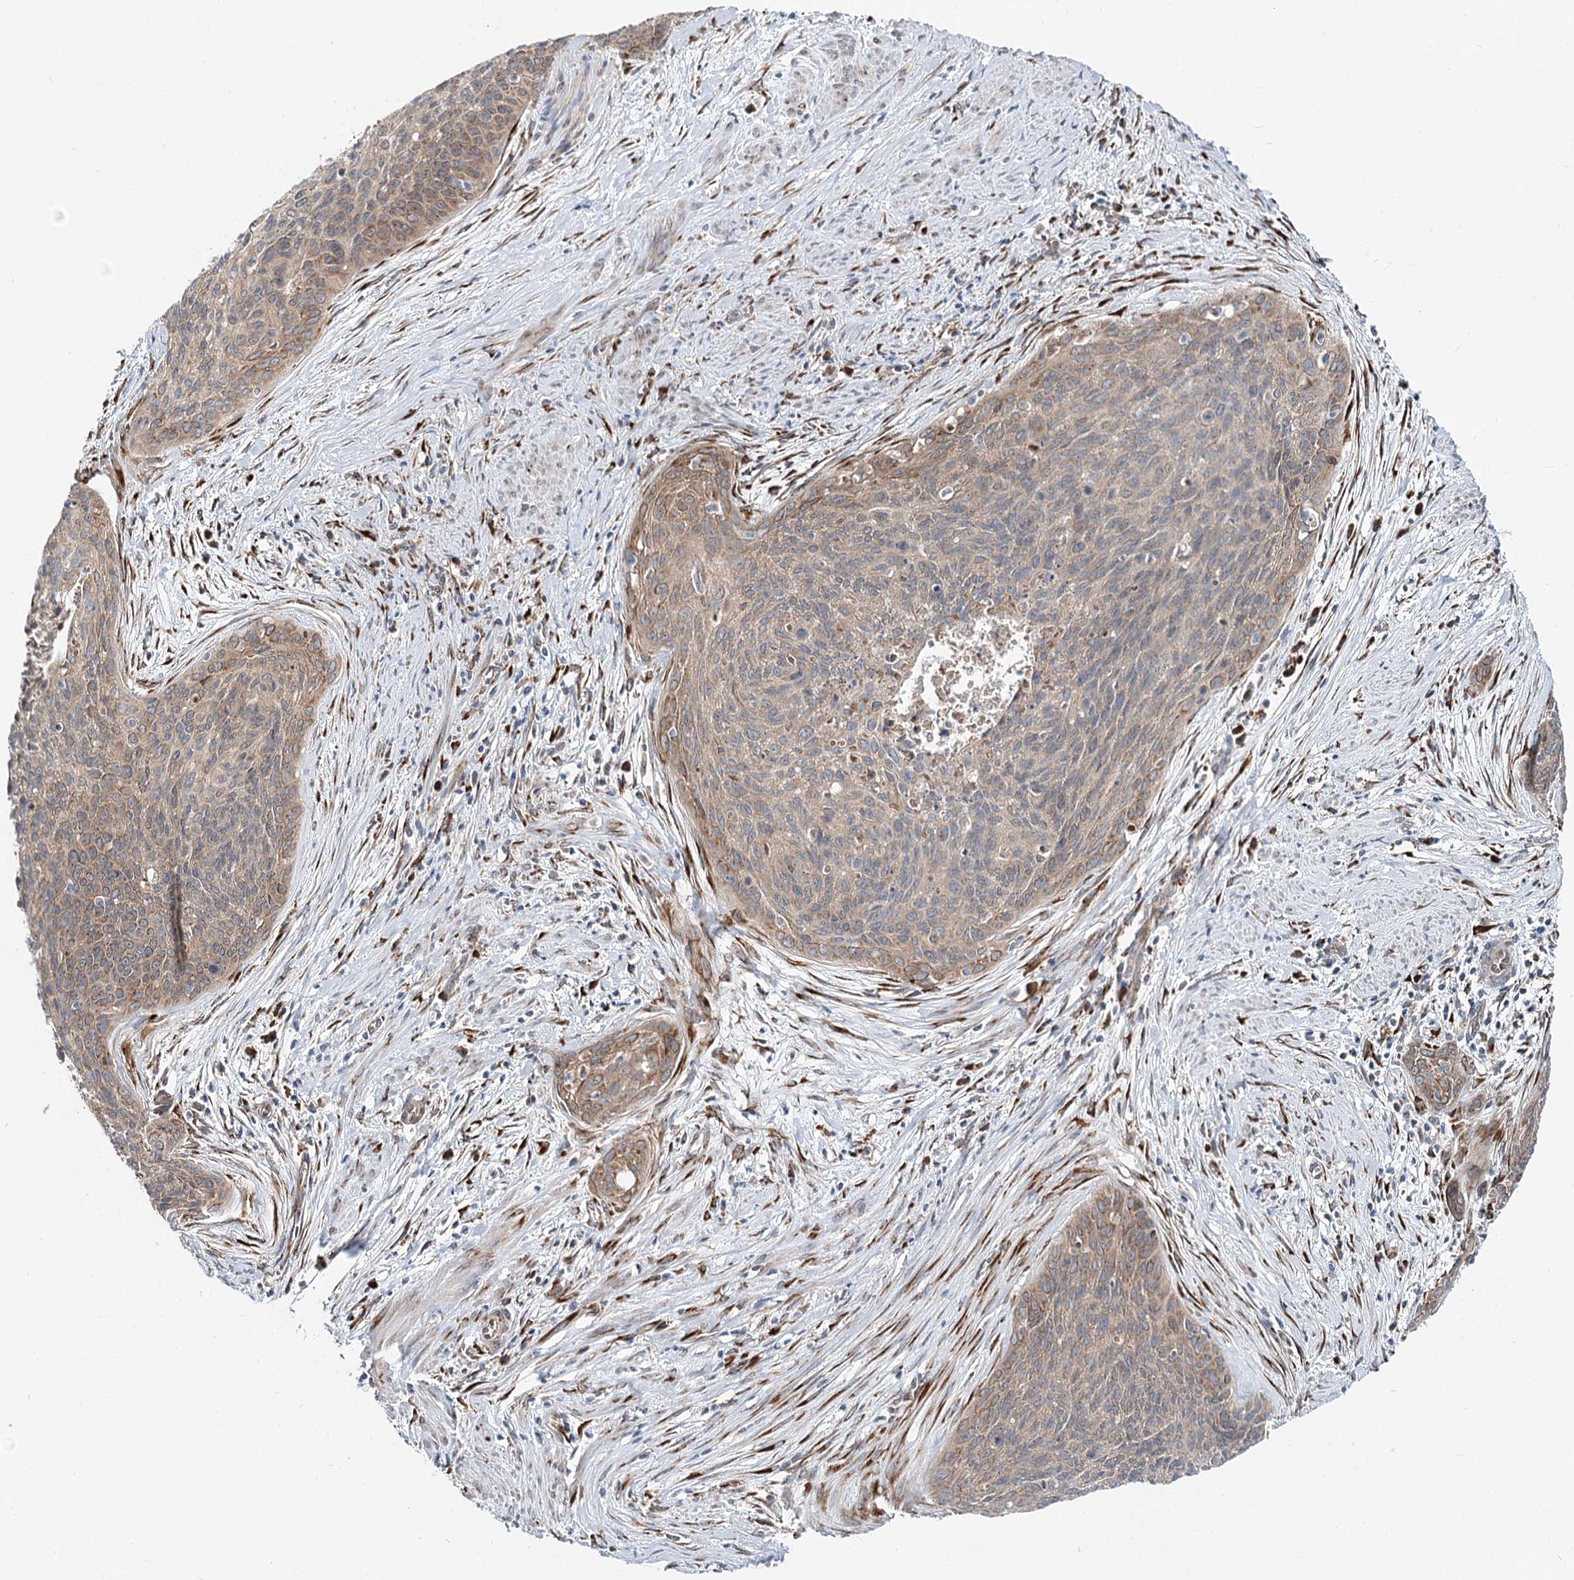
{"staining": {"intensity": "weak", "quantity": "25%-75%", "location": "cytoplasmic/membranous"}, "tissue": "cervical cancer", "cell_type": "Tumor cells", "image_type": "cancer", "snomed": [{"axis": "morphology", "description": "Squamous cell carcinoma, NOS"}, {"axis": "topography", "description": "Cervix"}], "caption": "DAB (3,3'-diaminobenzidine) immunohistochemical staining of human cervical cancer demonstrates weak cytoplasmic/membranous protein expression in about 25%-75% of tumor cells. The staining is performed using DAB (3,3'-diaminobenzidine) brown chromogen to label protein expression. The nuclei are counter-stained blue using hematoxylin.", "gene": "SPART", "patient": {"sex": "female", "age": 55}}